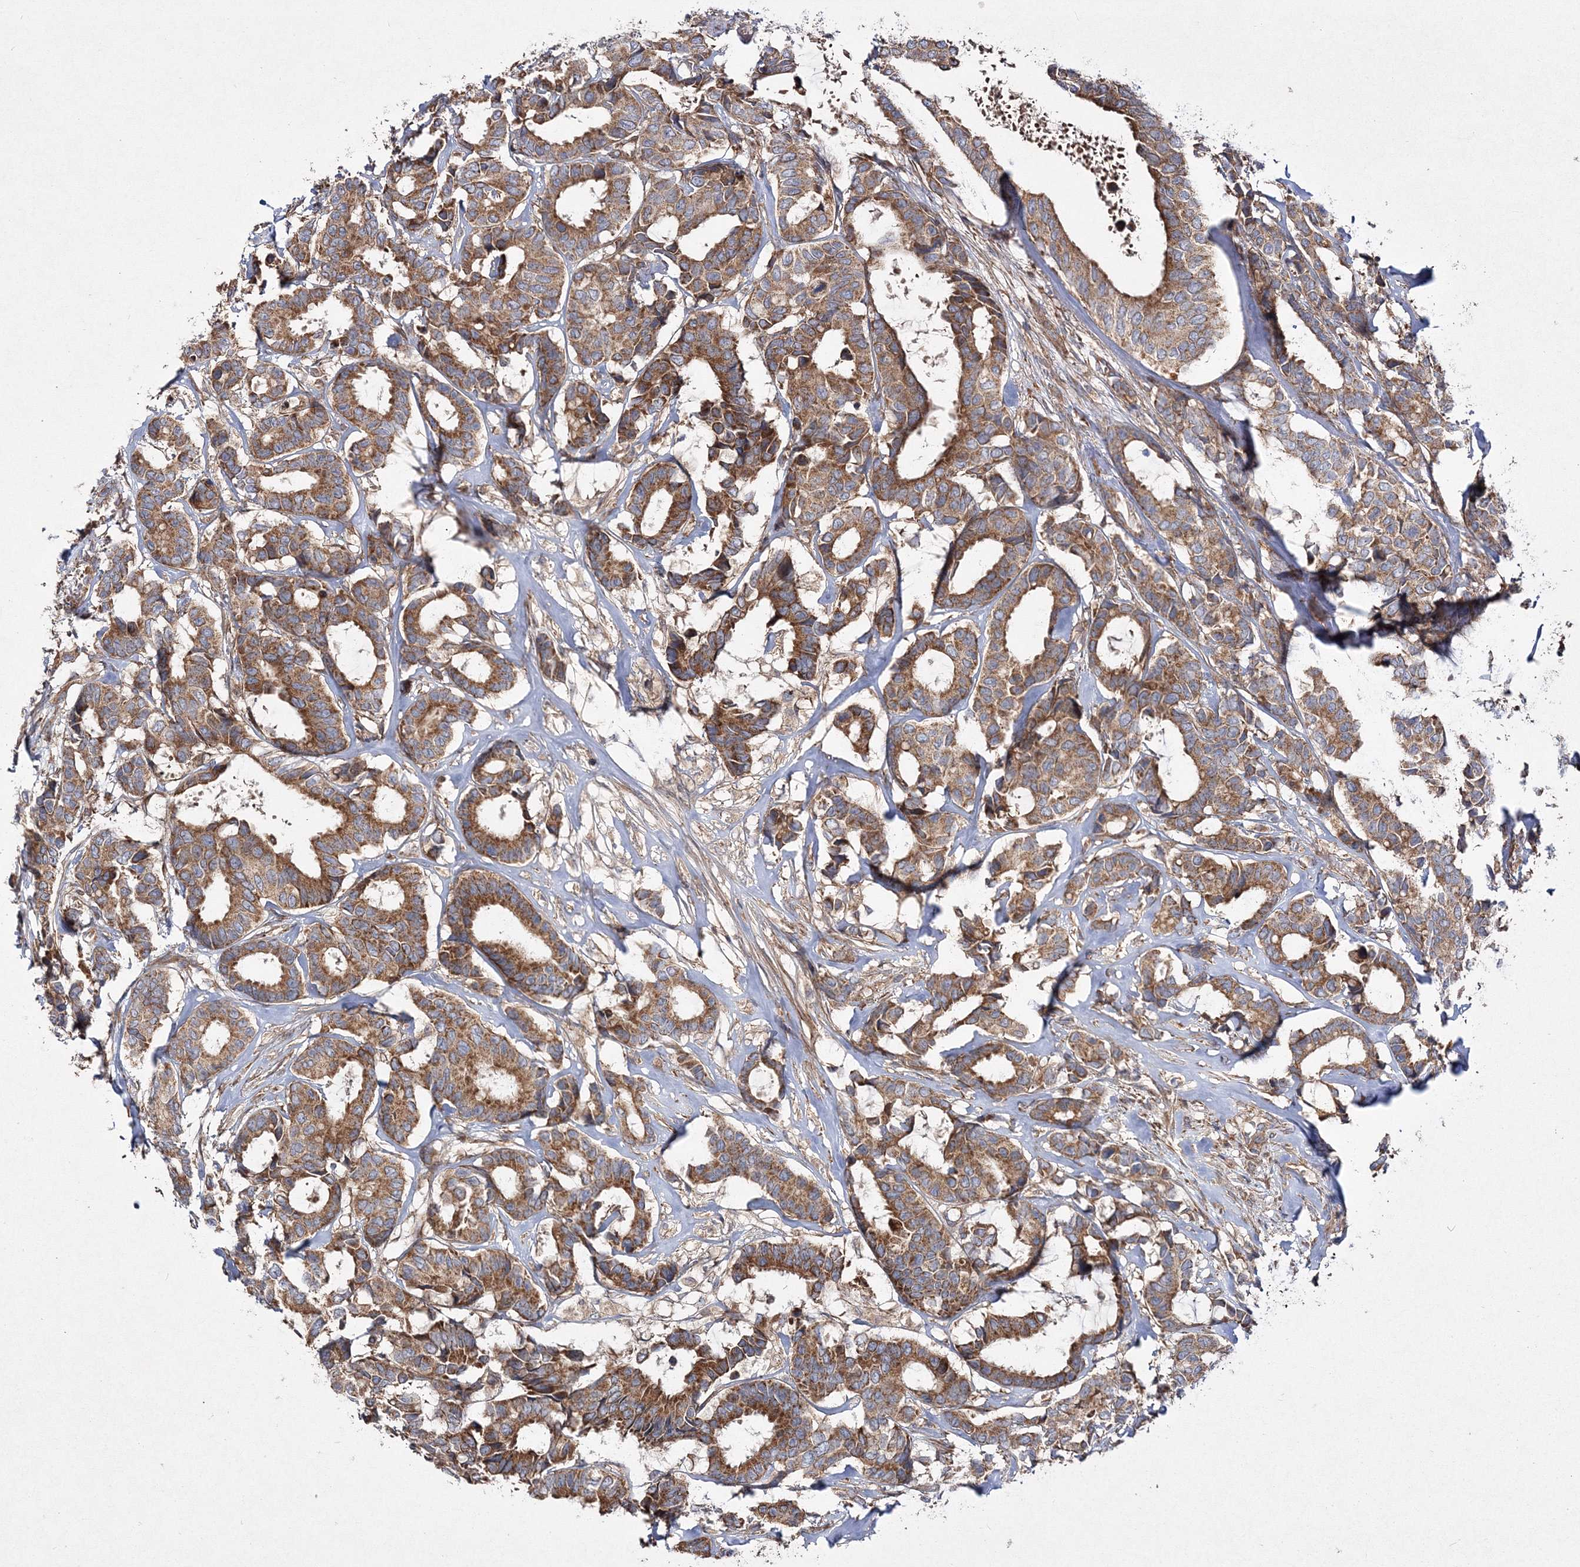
{"staining": {"intensity": "moderate", "quantity": ">75%", "location": "cytoplasmic/membranous"}, "tissue": "breast cancer", "cell_type": "Tumor cells", "image_type": "cancer", "snomed": [{"axis": "morphology", "description": "Duct carcinoma"}, {"axis": "topography", "description": "Breast"}], "caption": "IHC of breast cancer demonstrates medium levels of moderate cytoplasmic/membranous staining in approximately >75% of tumor cells.", "gene": "DNAJC13", "patient": {"sex": "female", "age": 87}}